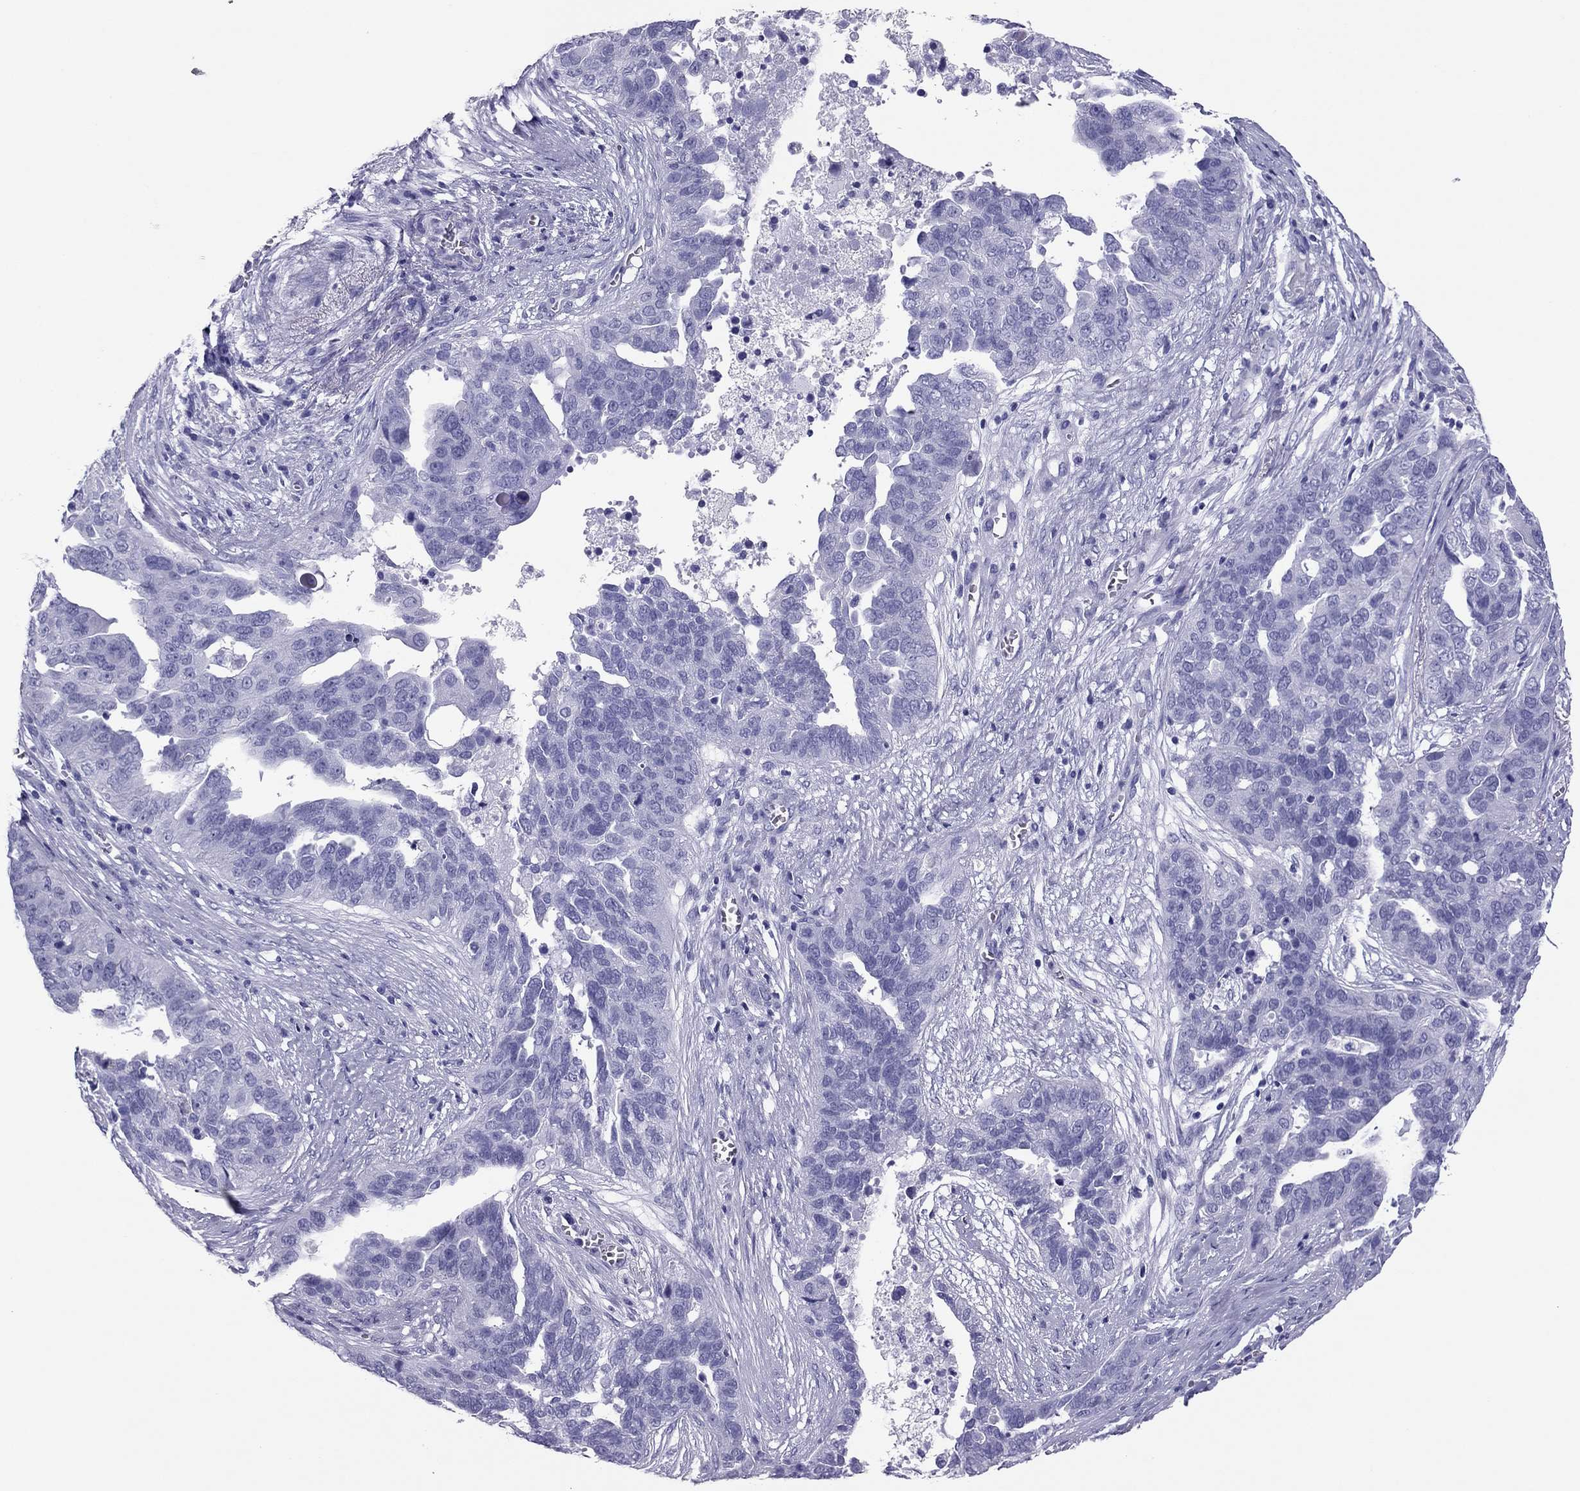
{"staining": {"intensity": "negative", "quantity": "none", "location": "none"}, "tissue": "ovarian cancer", "cell_type": "Tumor cells", "image_type": "cancer", "snomed": [{"axis": "morphology", "description": "Carcinoma, endometroid"}, {"axis": "topography", "description": "Soft tissue"}, {"axis": "topography", "description": "Ovary"}], "caption": "Tumor cells are negative for brown protein staining in ovarian endometroid carcinoma.", "gene": "PDE6A", "patient": {"sex": "female", "age": 52}}